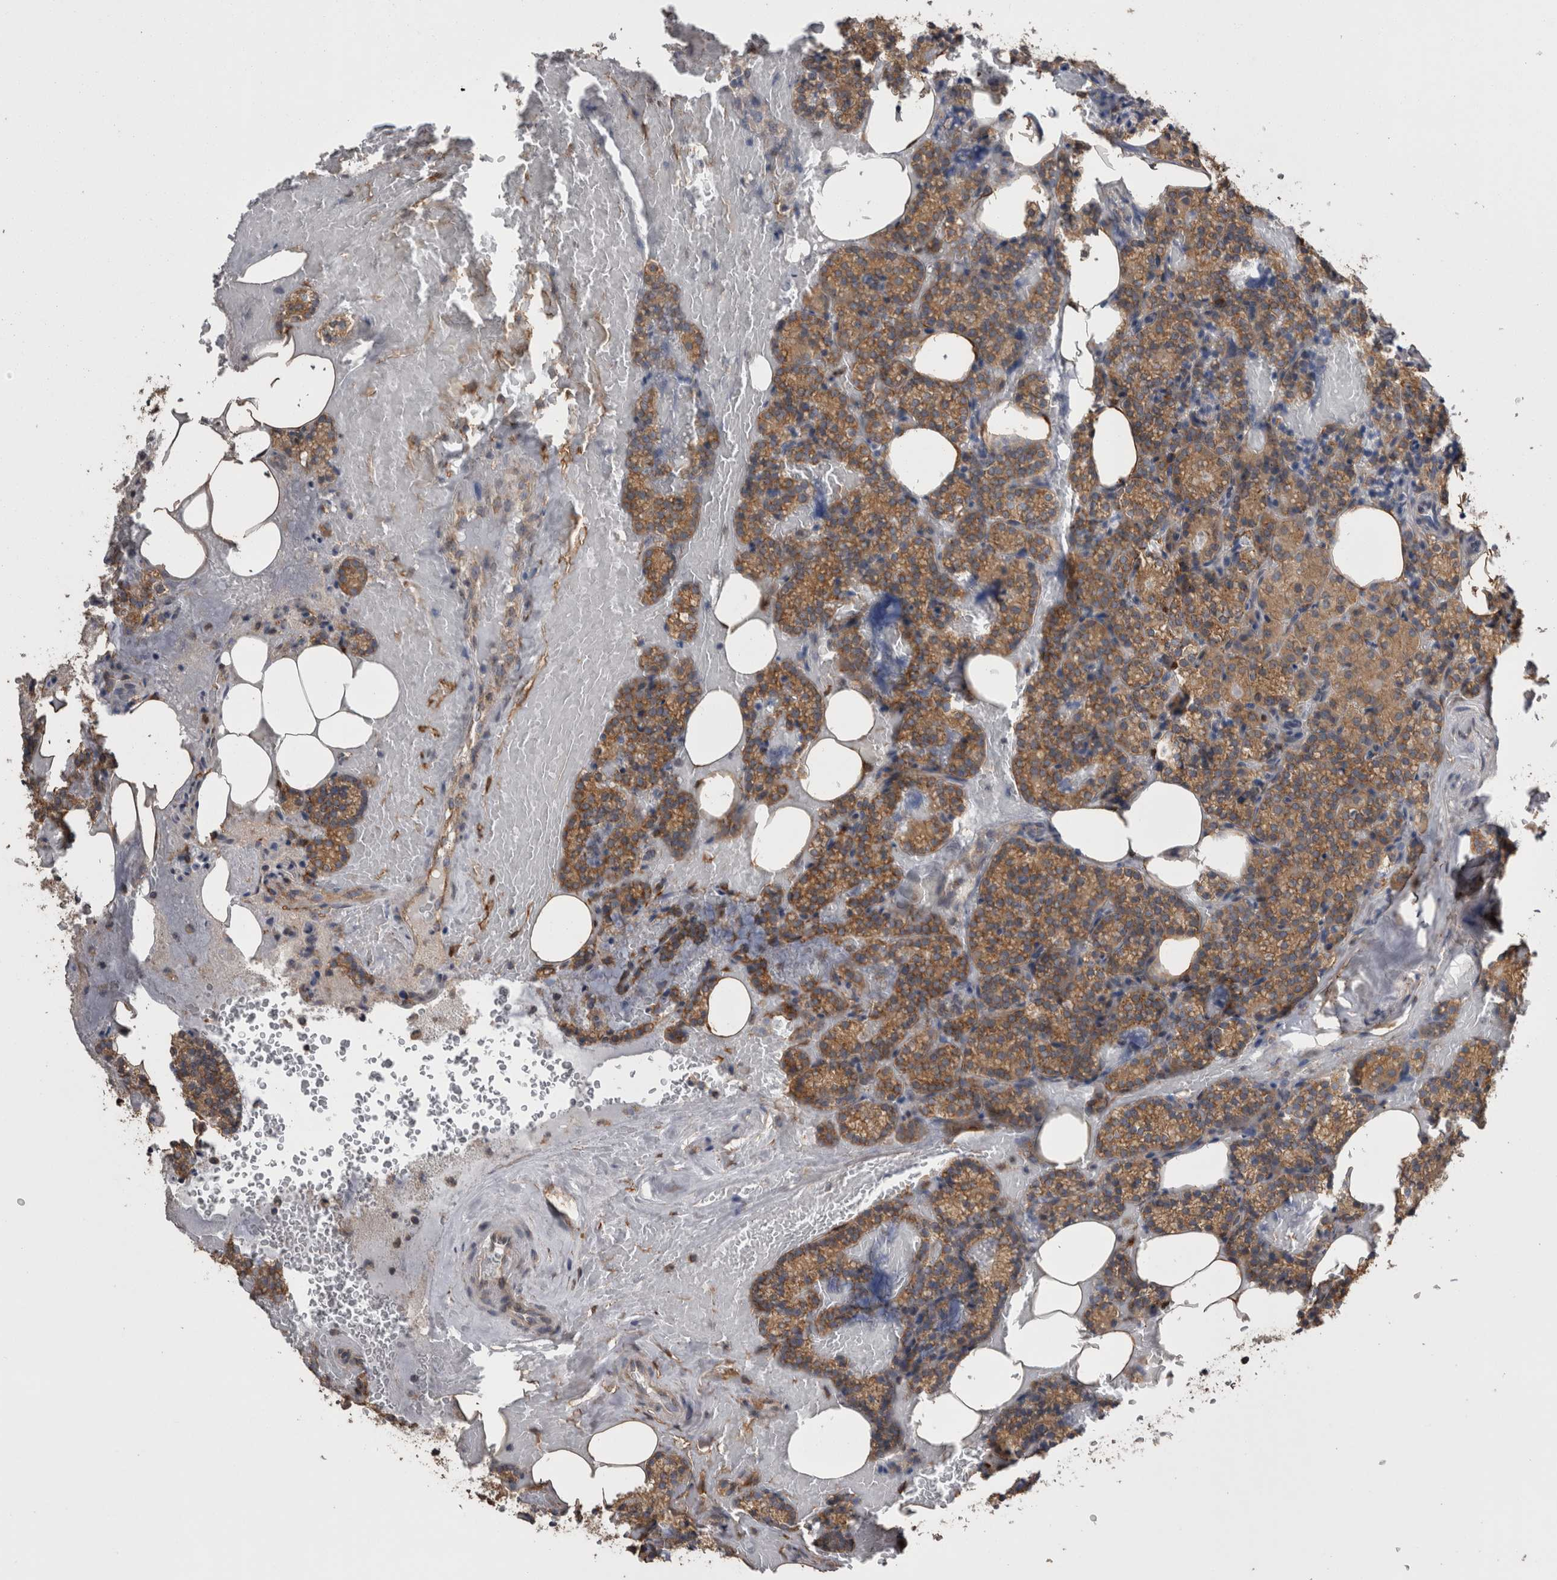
{"staining": {"intensity": "moderate", "quantity": "25%-75%", "location": "cytoplasmic/membranous"}, "tissue": "parathyroid gland", "cell_type": "Glandular cells", "image_type": "normal", "snomed": [{"axis": "morphology", "description": "Normal tissue, NOS"}, {"axis": "topography", "description": "Parathyroid gland"}], "caption": "Moderate cytoplasmic/membranous expression for a protein is seen in about 25%-75% of glandular cells of normal parathyroid gland using immunohistochemistry (IHC).", "gene": "DDX6", "patient": {"sex": "female", "age": 78}}